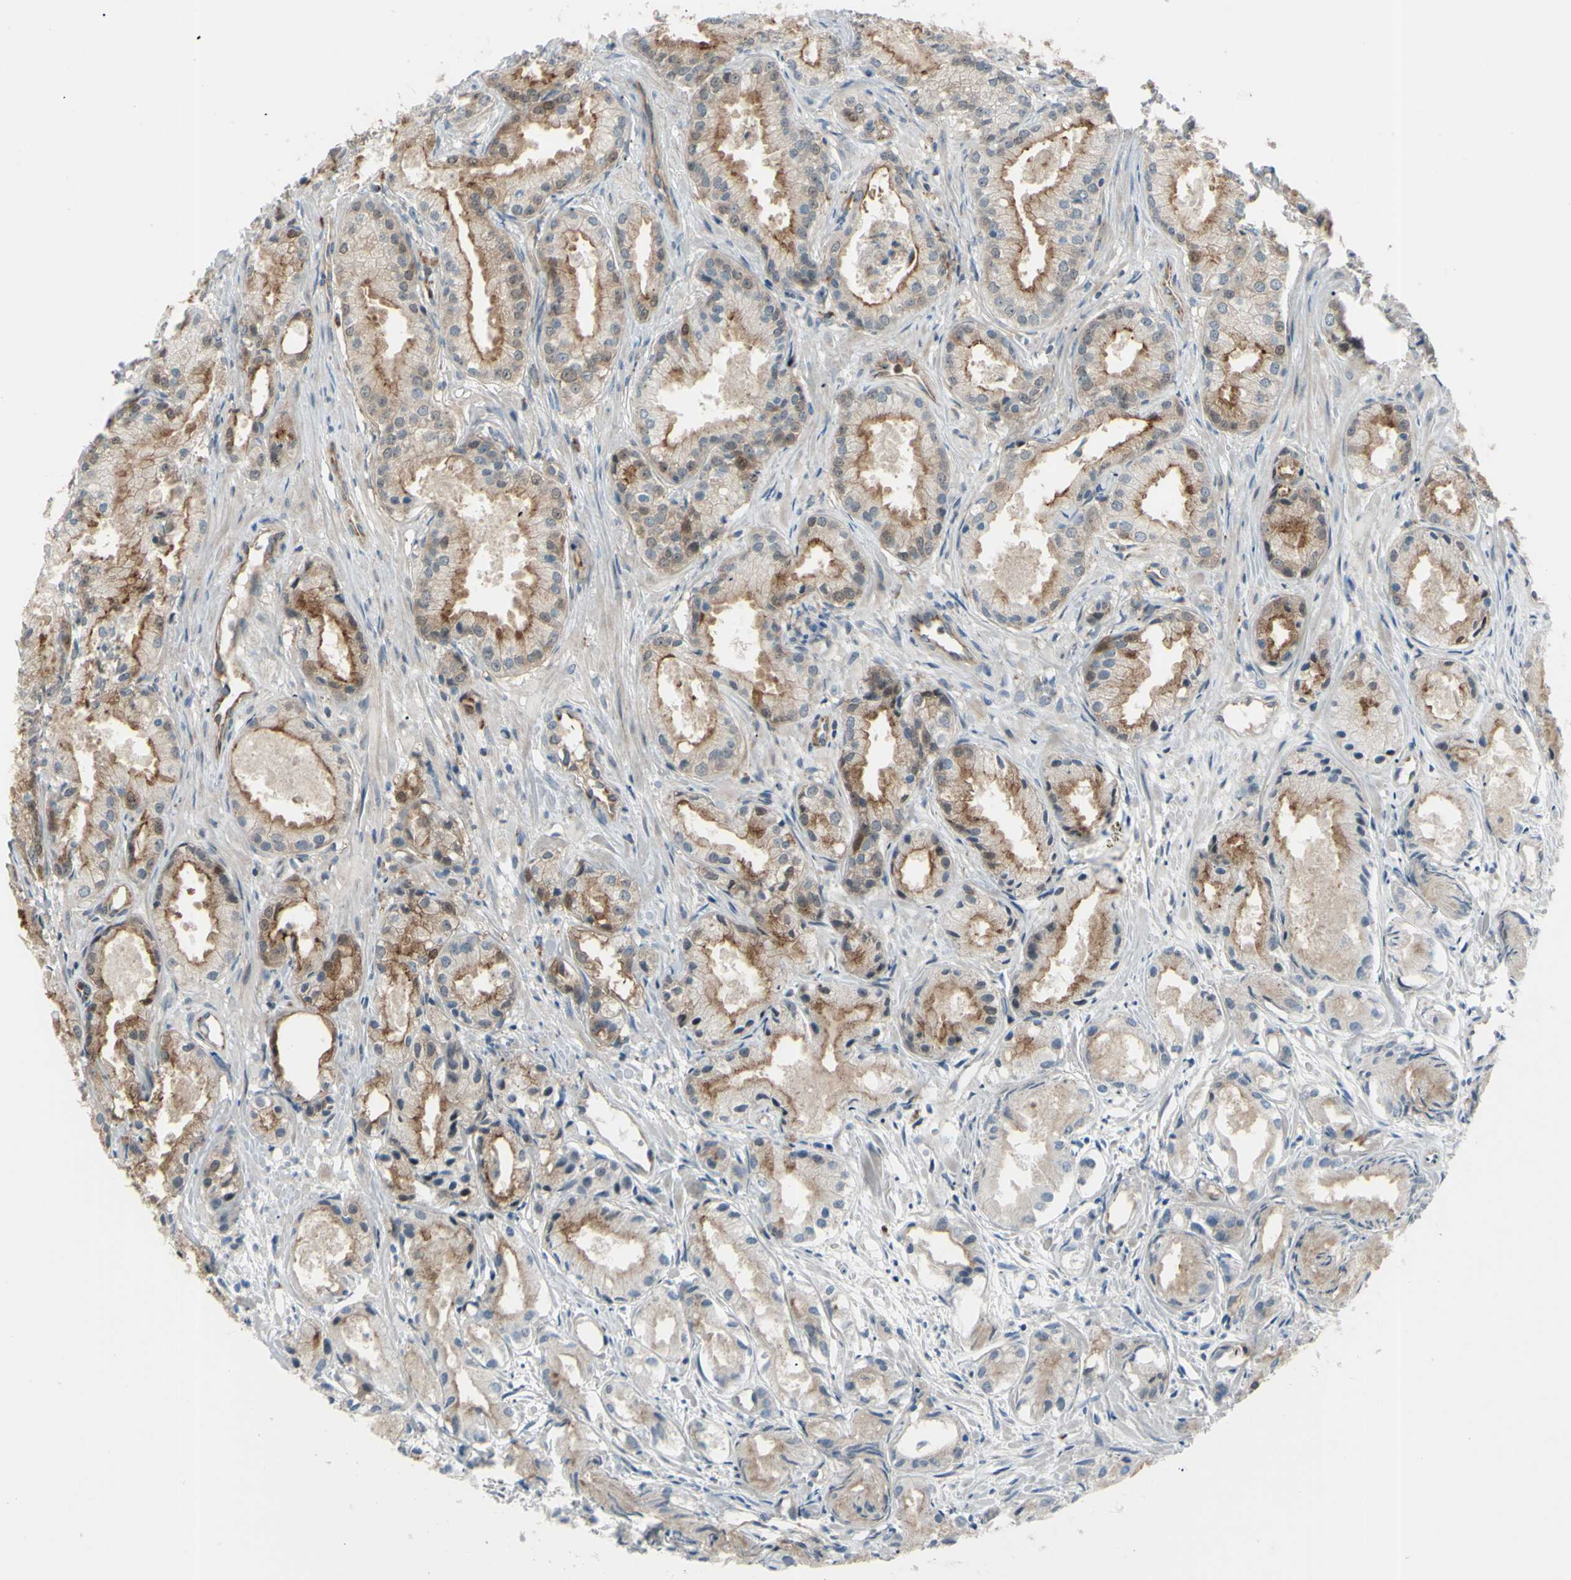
{"staining": {"intensity": "moderate", "quantity": ">75%", "location": "cytoplasmic/membranous"}, "tissue": "prostate cancer", "cell_type": "Tumor cells", "image_type": "cancer", "snomed": [{"axis": "morphology", "description": "Adenocarcinoma, Low grade"}, {"axis": "topography", "description": "Prostate"}], "caption": "An image showing moderate cytoplasmic/membranous expression in approximately >75% of tumor cells in low-grade adenocarcinoma (prostate), as visualized by brown immunohistochemical staining.", "gene": "LMTK2", "patient": {"sex": "male", "age": 72}}